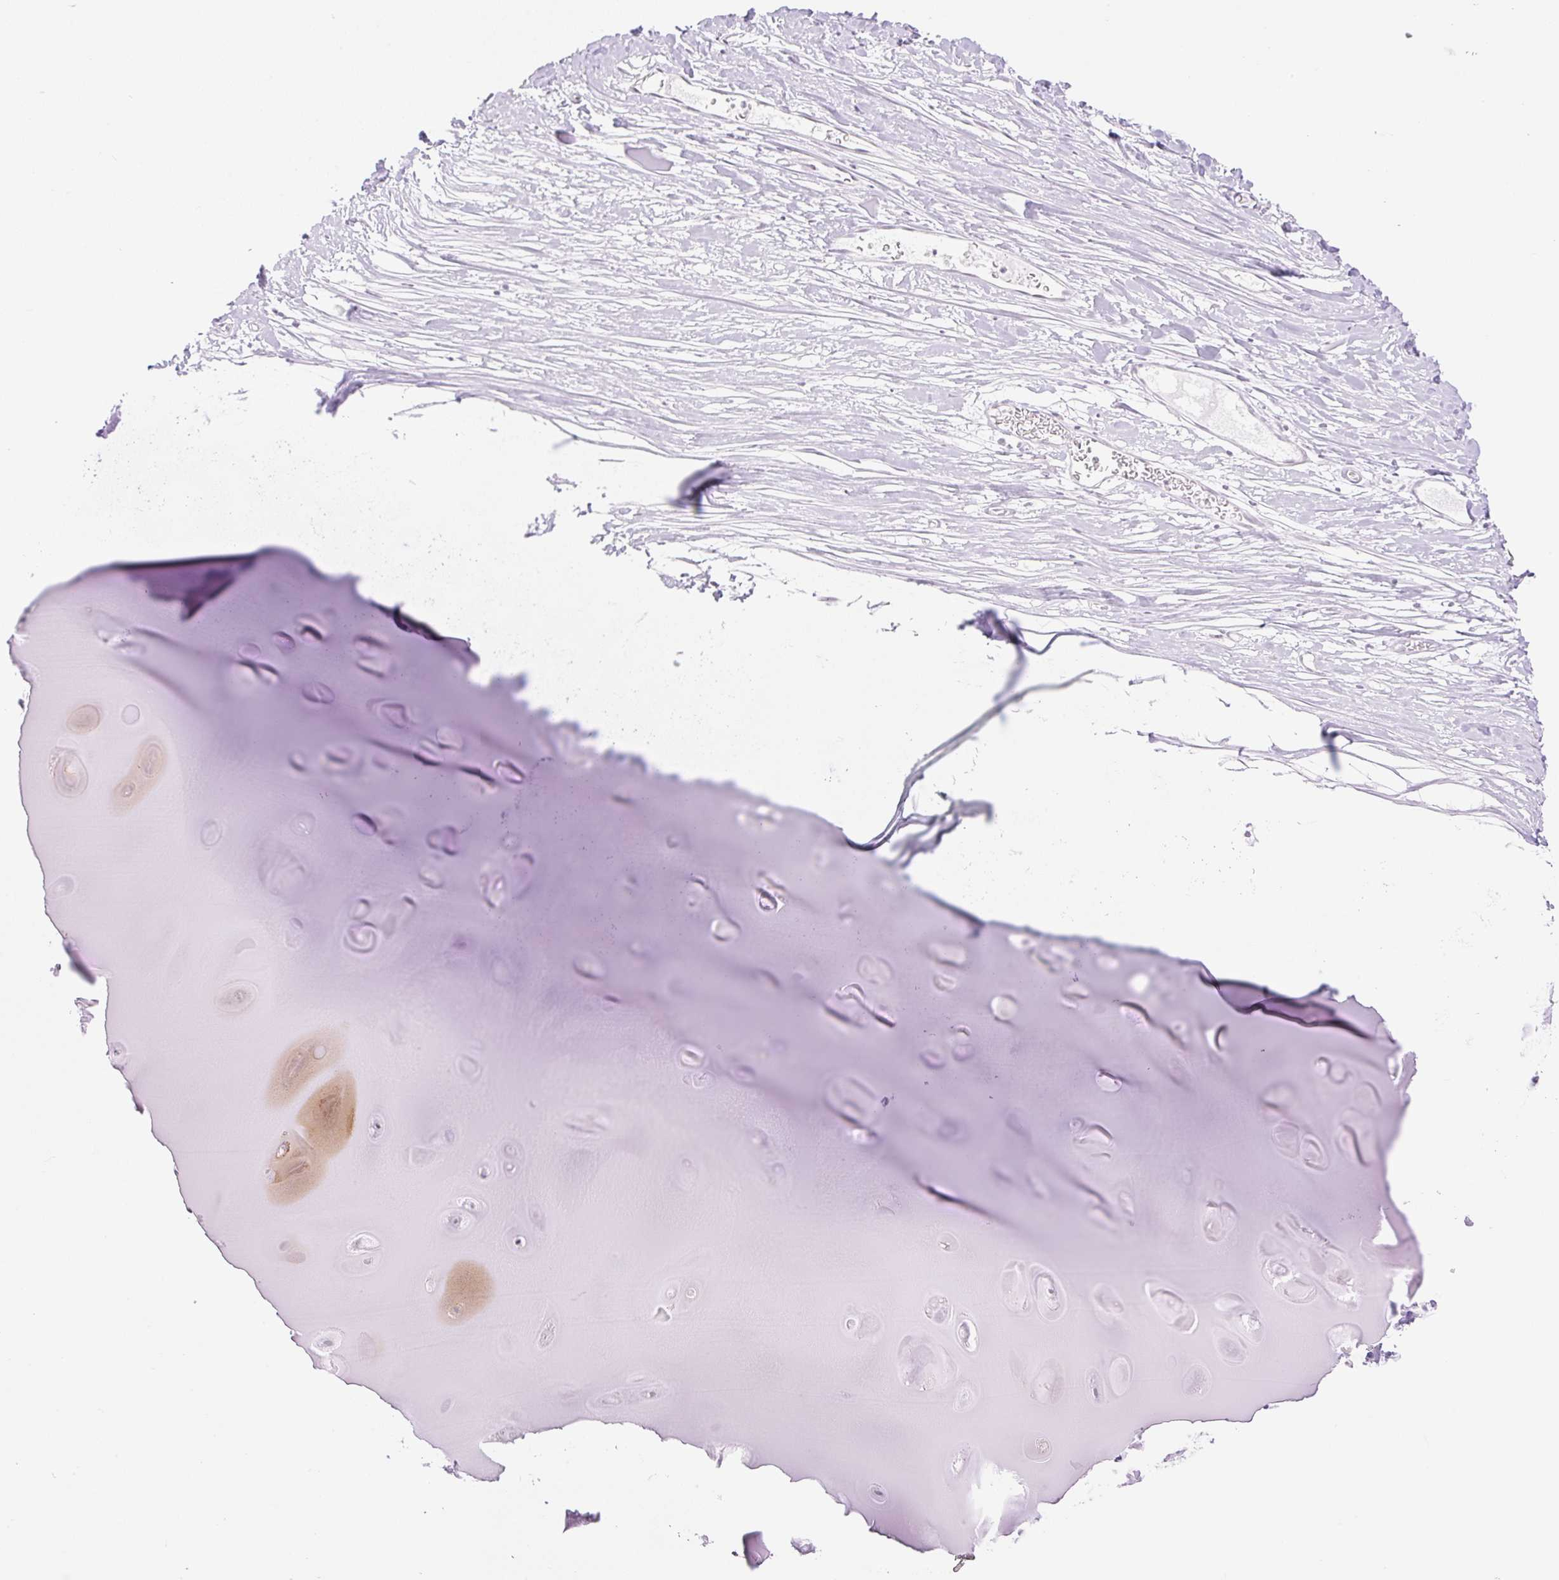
{"staining": {"intensity": "negative", "quantity": "none", "location": "none"}, "tissue": "adipose tissue", "cell_type": "Adipocytes", "image_type": "normal", "snomed": [{"axis": "morphology", "description": "Normal tissue, NOS"}, {"axis": "topography", "description": "Cartilage tissue"}], "caption": "This is an IHC image of normal adipose tissue. There is no positivity in adipocytes.", "gene": "SP140L", "patient": {"sex": "male", "age": 57}}